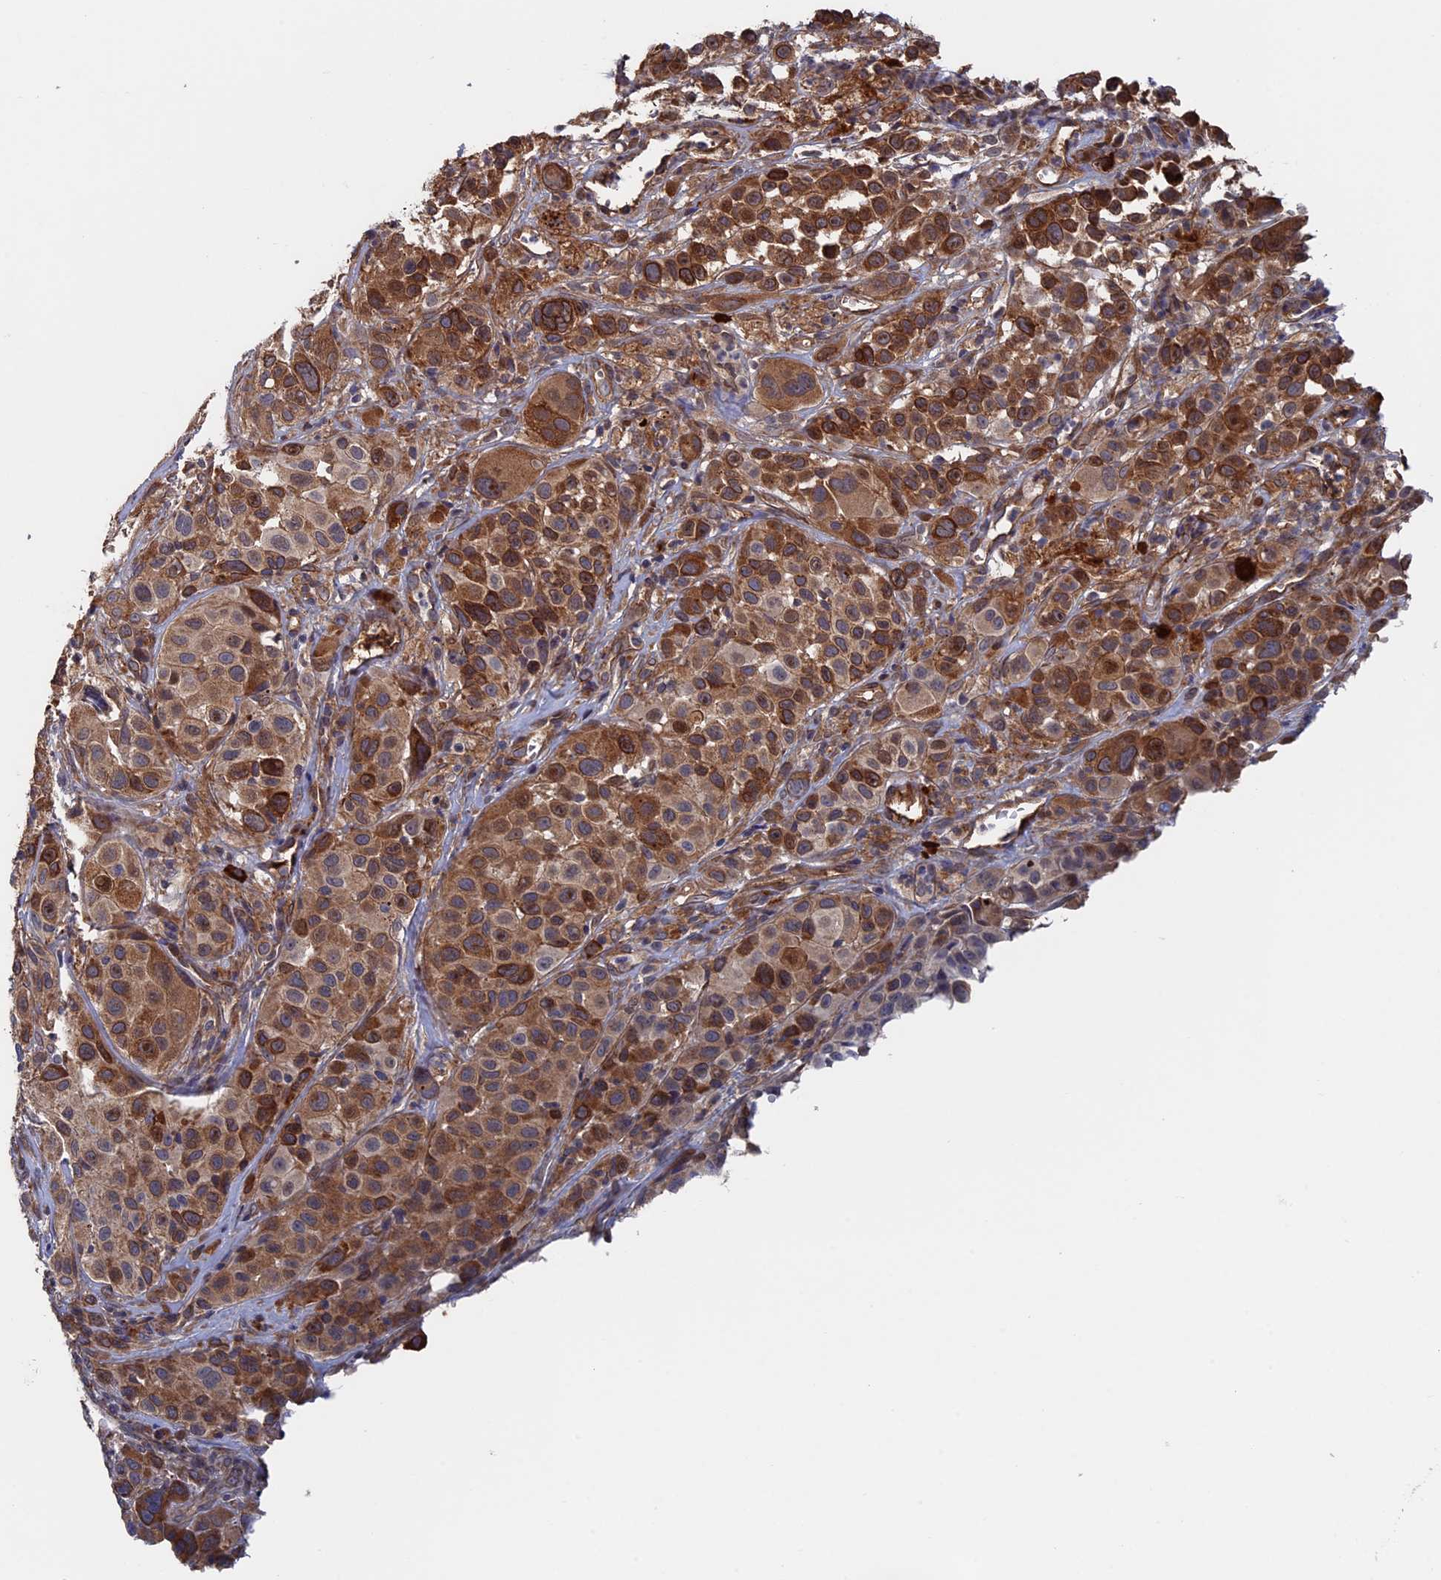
{"staining": {"intensity": "moderate", "quantity": "<25%", "location": "cytoplasmic/membranous"}, "tissue": "melanoma", "cell_type": "Tumor cells", "image_type": "cancer", "snomed": [{"axis": "morphology", "description": "Malignant melanoma, NOS"}, {"axis": "topography", "description": "Skin of trunk"}], "caption": "This micrograph shows malignant melanoma stained with IHC to label a protein in brown. The cytoplasmic/membranous of tumor cells show moderate positivity for the protein. Nuclei are counter-stained blue.", "gene": "RPUSD1", "patient": {"sex": "male", "age": 71}}